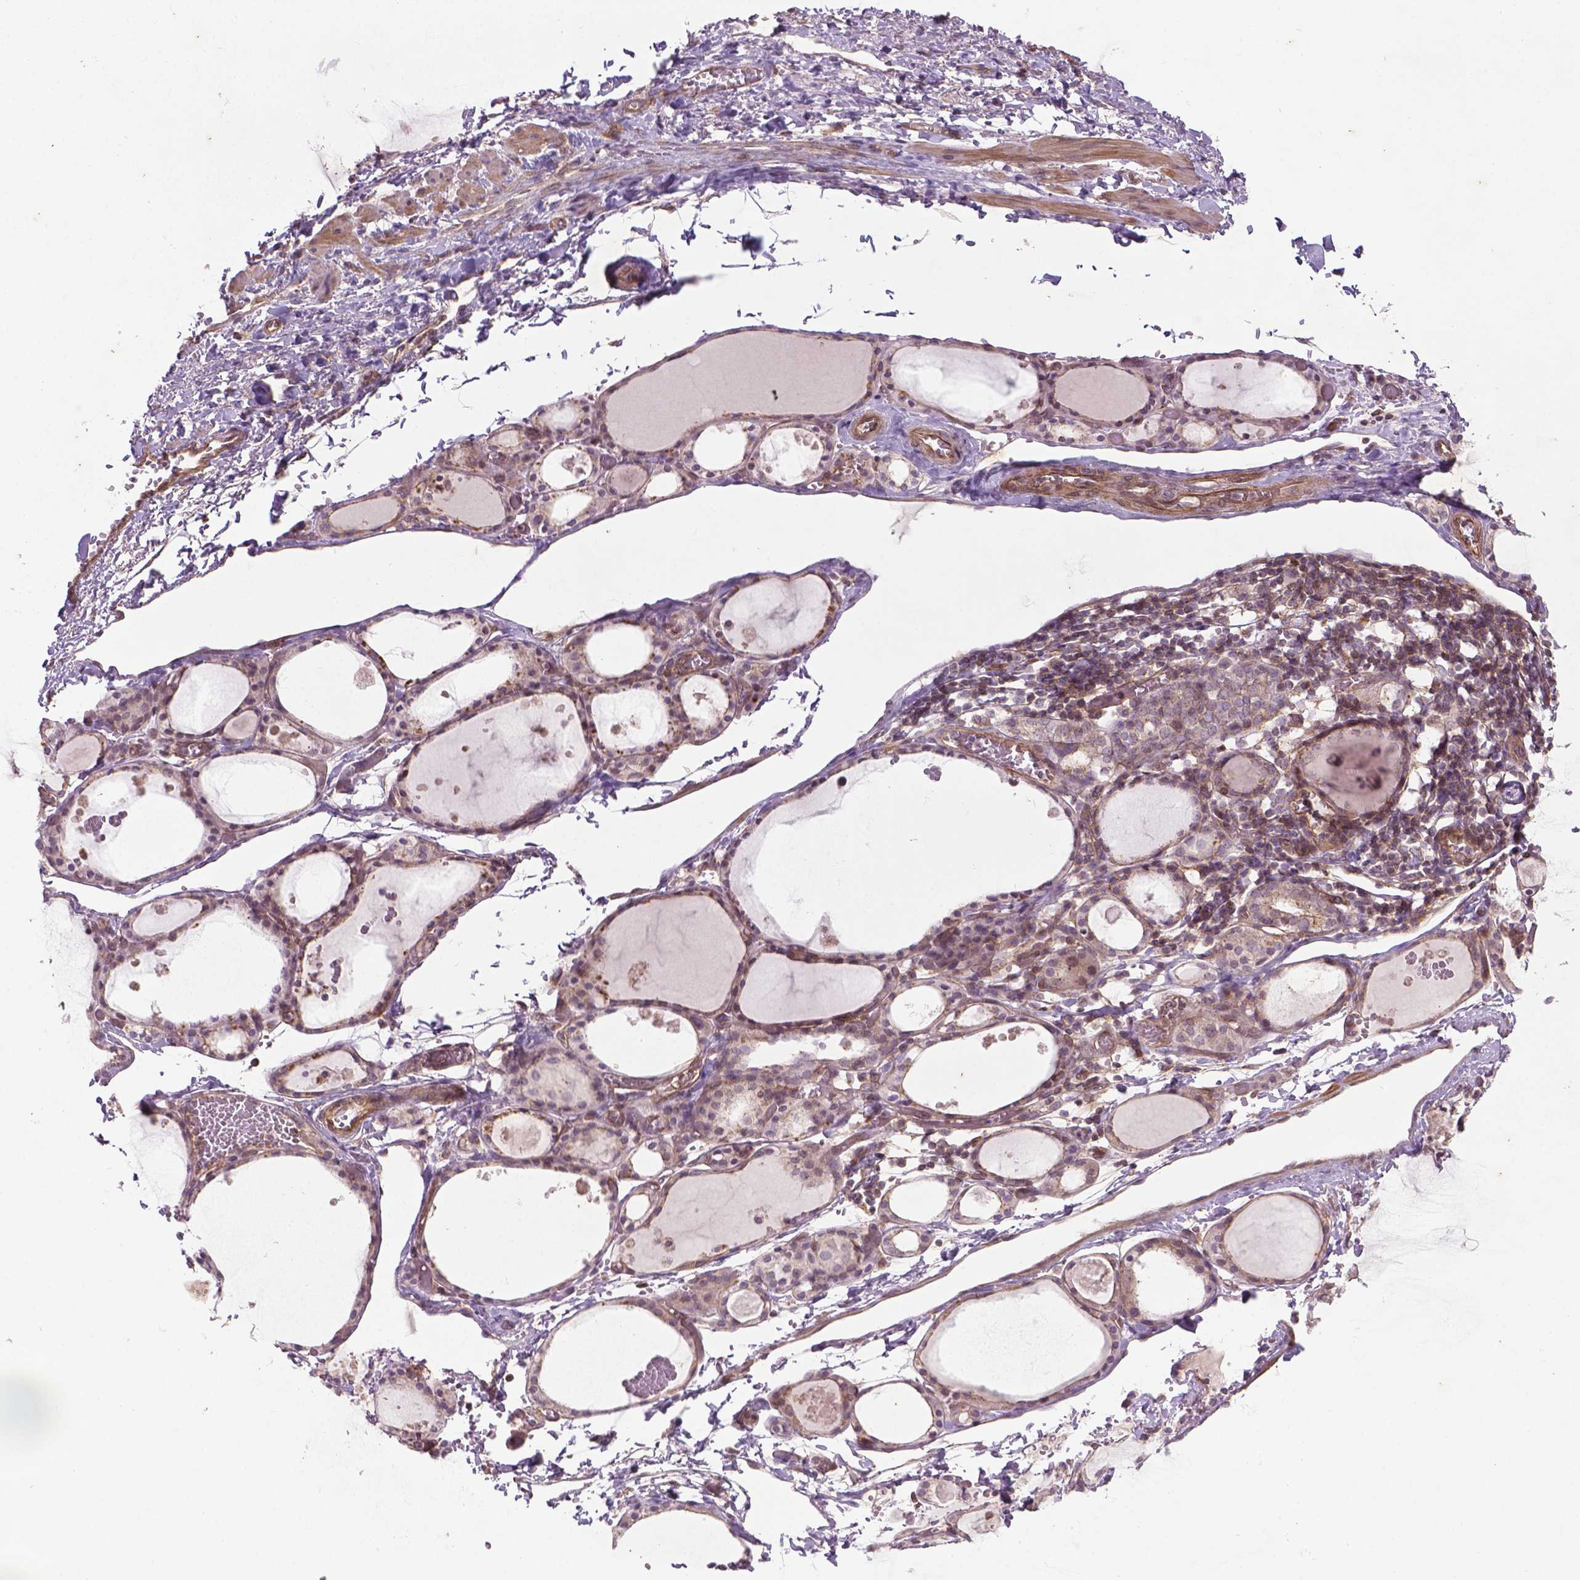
{"staining": {"intensity": "moderate", "quantity": "25%-75%", "location": "cytoplasmic/membranous"}, "tissue": "thyroid gland", "cell_type": "Glandular cells", "image_type": "normal", "snomed": [{"axis": "morphology", "description": "Normal tissue, NOS"}, {"axis": "topography", "description": "Thyroid gland"}], "caption": "IHC of normal human thyroid gland displays medium levels of moderate cytoplasmic/membranous positivity in approximately 25%-75% of glandular cells.", "gene": "TCHP", "patient": {"sex": "male", "age": 68}}